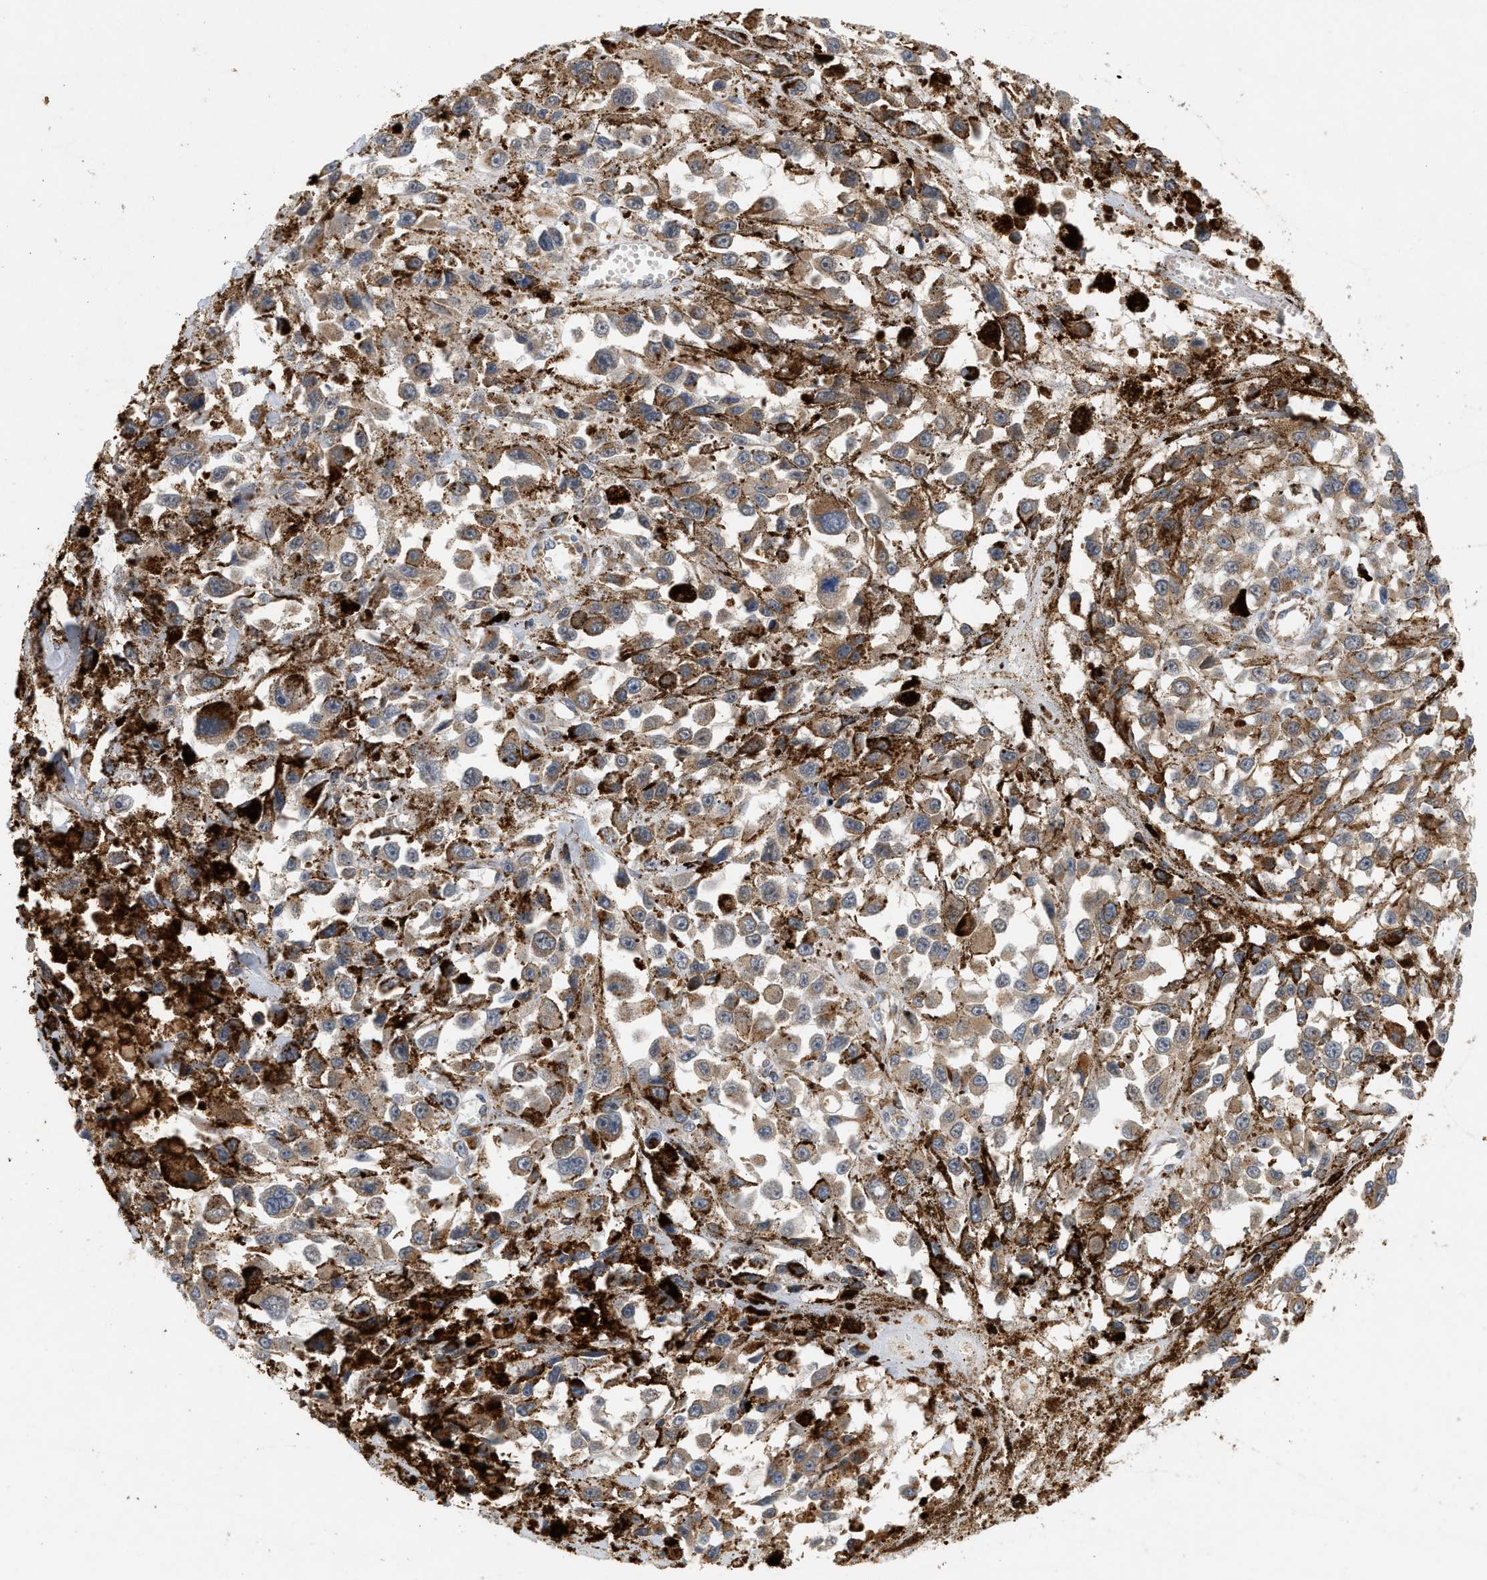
{"staining": {"intensity": "moderate", "quantity": ">75%", "location": "cytoplasmic/membranous"}, "tissue": "melanoma", "cell_type": "Tumor cells", "image_type": "cancer", "snomed": [{"axis": "morphology", "description": "Malignant melanoma, Metastatic site"}, {"axis": "topography", "description": "Lymph node"}], "caption": "Protein expression by IHC displays moderate cytoplasmic/membranous positivity in about >75% of tumor cells in melanoma.", "gene": "MCU", "patient": {"sex": "male", "age": 59}}